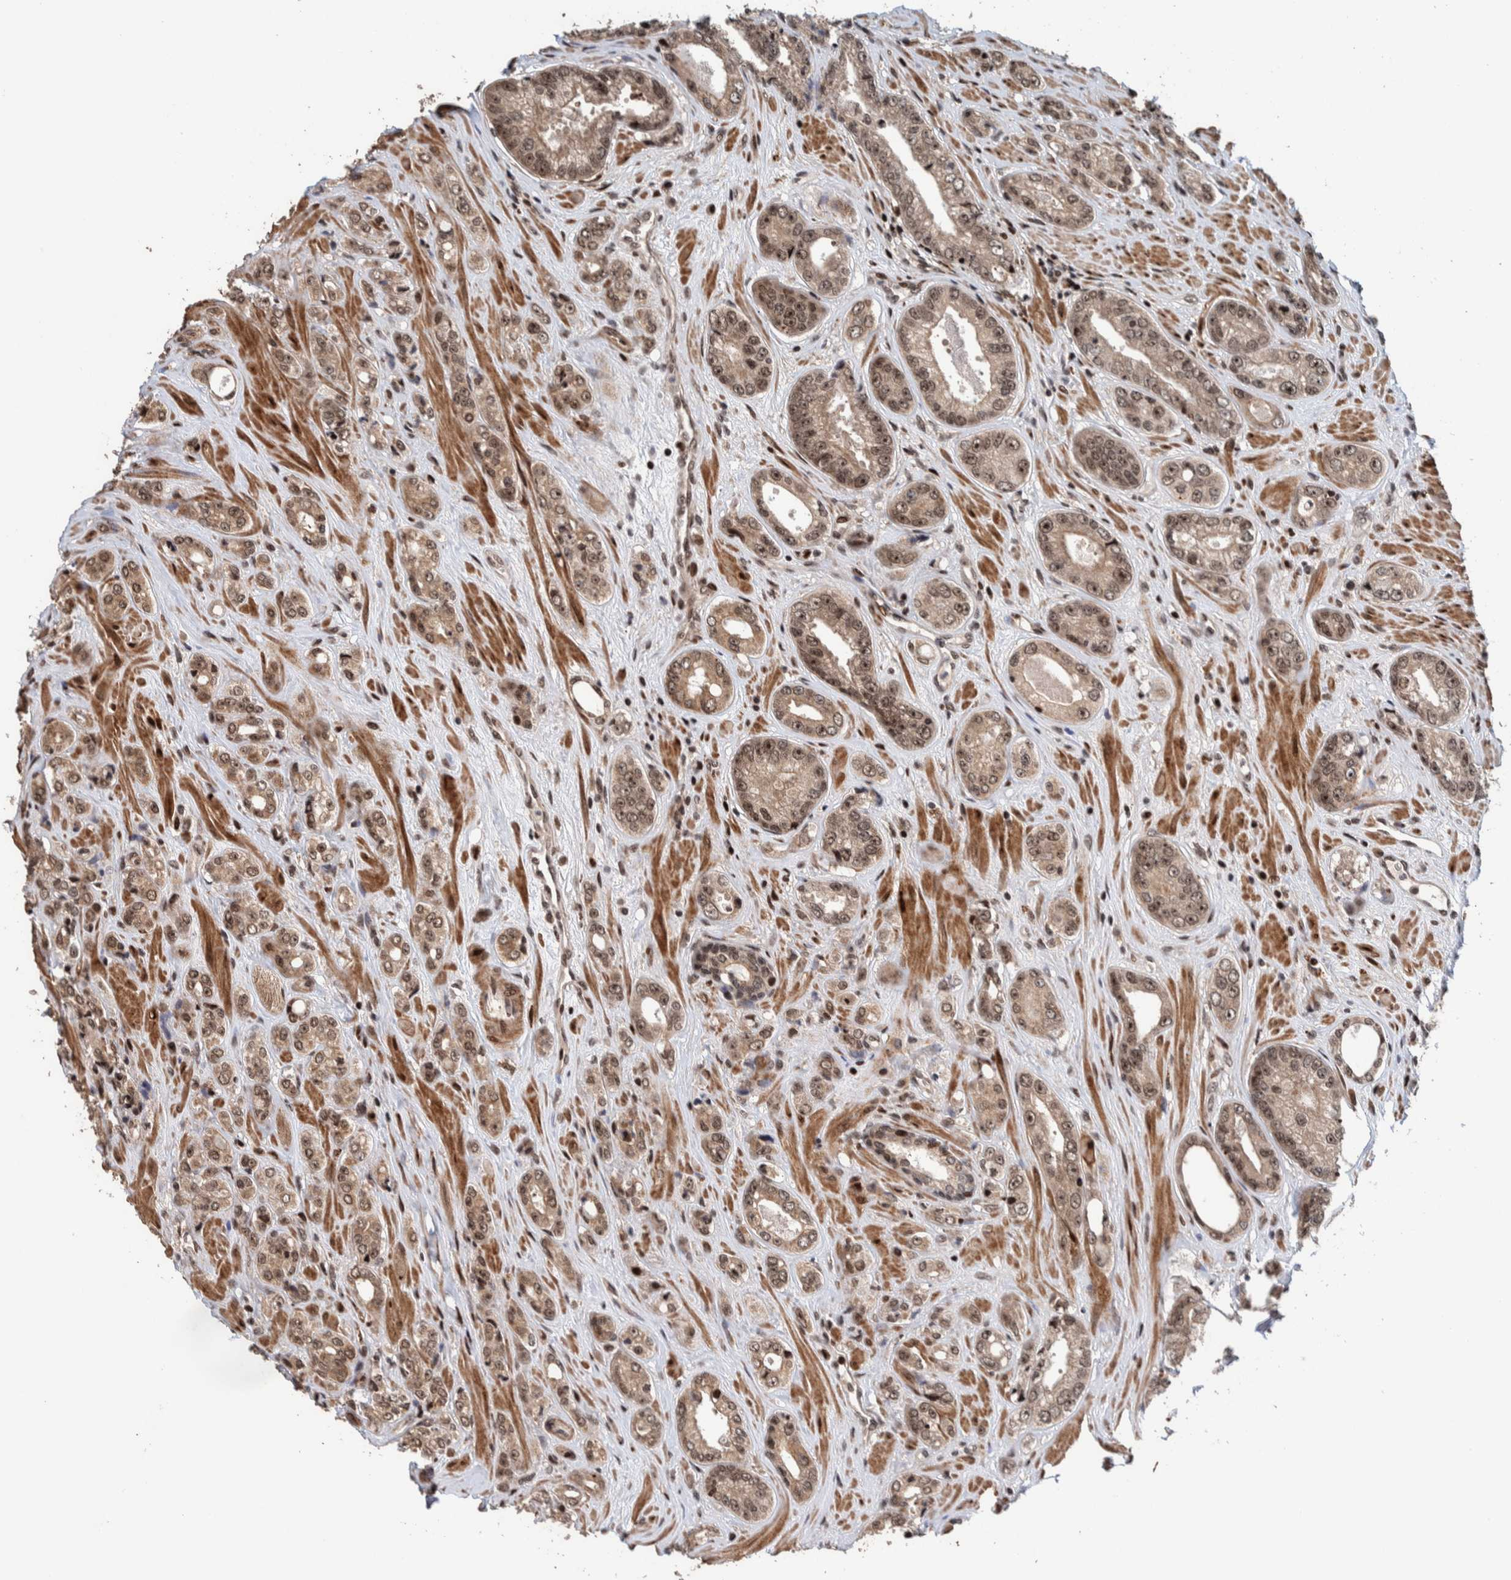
{"staining": {"intensity": "moderate", "quantity": ">75%", "location": "nuclear"}, "tissue": "prostate cancer", "cell_type": "Tumor cells", "image_type": "cancer", "snomed": [{"axis": "morphology", "description": "Adenocarcinoma, High grade"}, {"axis": "topography", "description": "Prostate"}], "caption": "Human prostate cancer (adenocarcinoma (high-grade)) stained with a protein marker shows moderate staining in tumor cells.", "gene": "CHD4", "patient": {"sex": "male", "age": 61}}